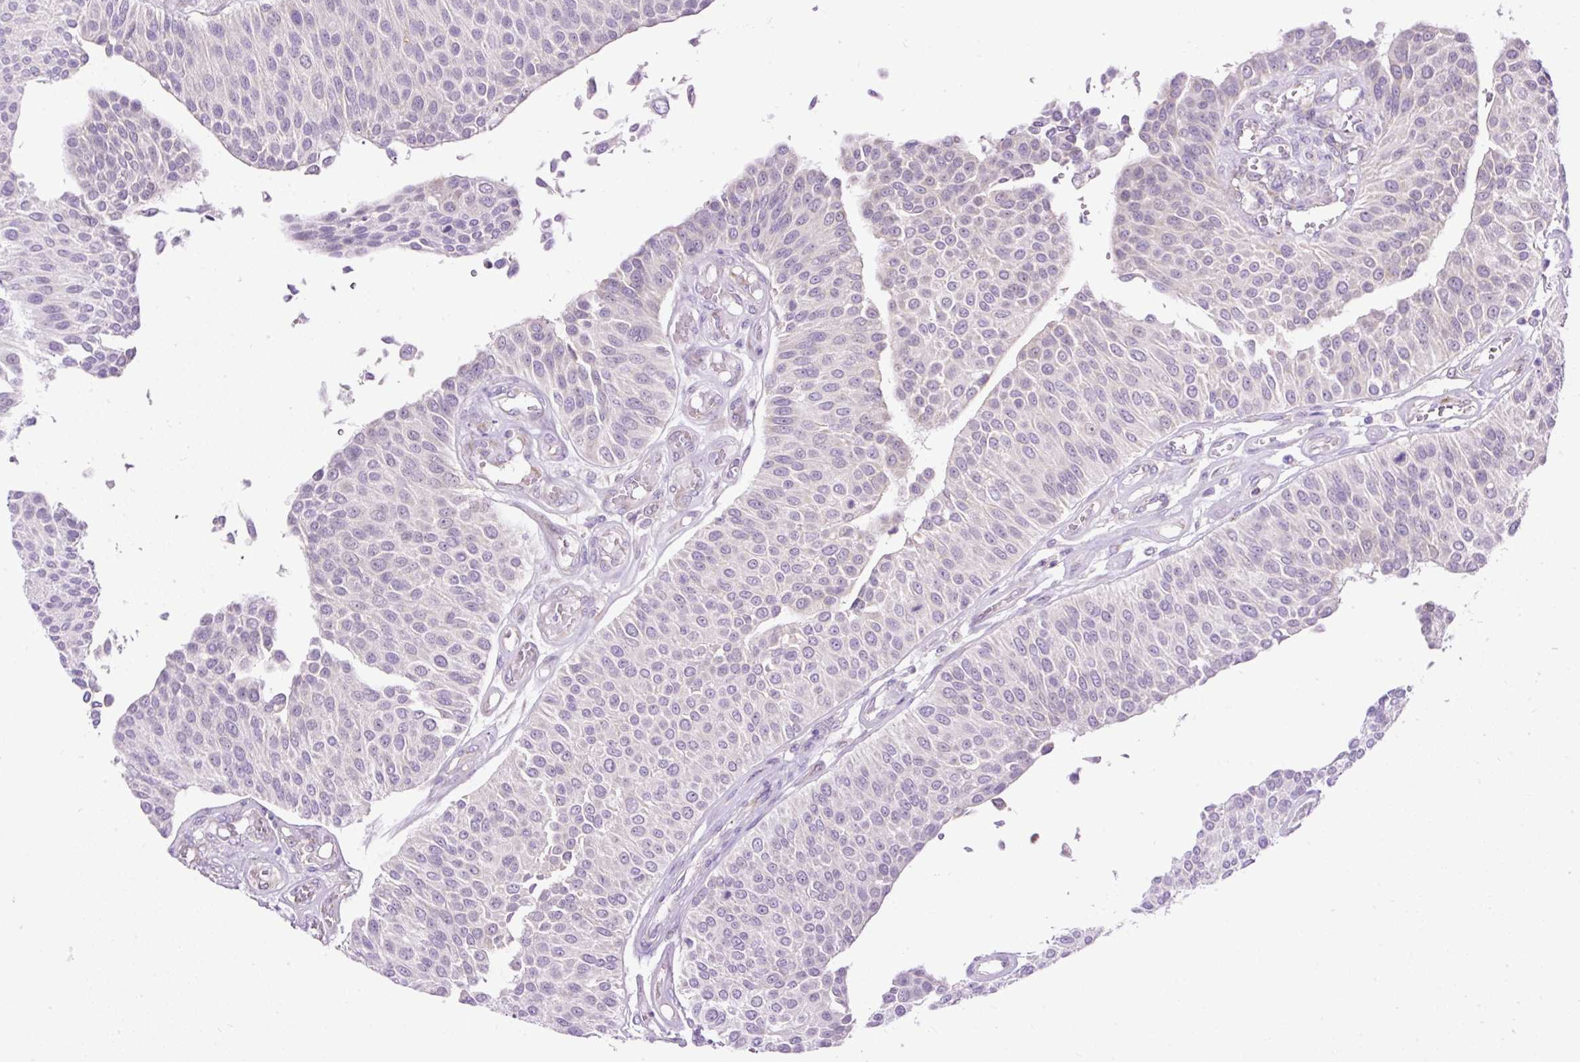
{"staining": {"intensity": "negative", "quantity": "none", "location": "none"}, "tissue": "urothelial cancer", "cell_type": "Tumor cells", "image_type": "cancer", "snomed": [{"axis": "morphology", "description": "Urothelial carcinoma, NOS"}, {"axis": "topography", "description": "Urinary bladder"}], "caption": "Protein analysis of urothelial cancer displays no significant expression in tumor cells.", "gene": "FMC1", "patient": {"sex": "male", "age": 55}}